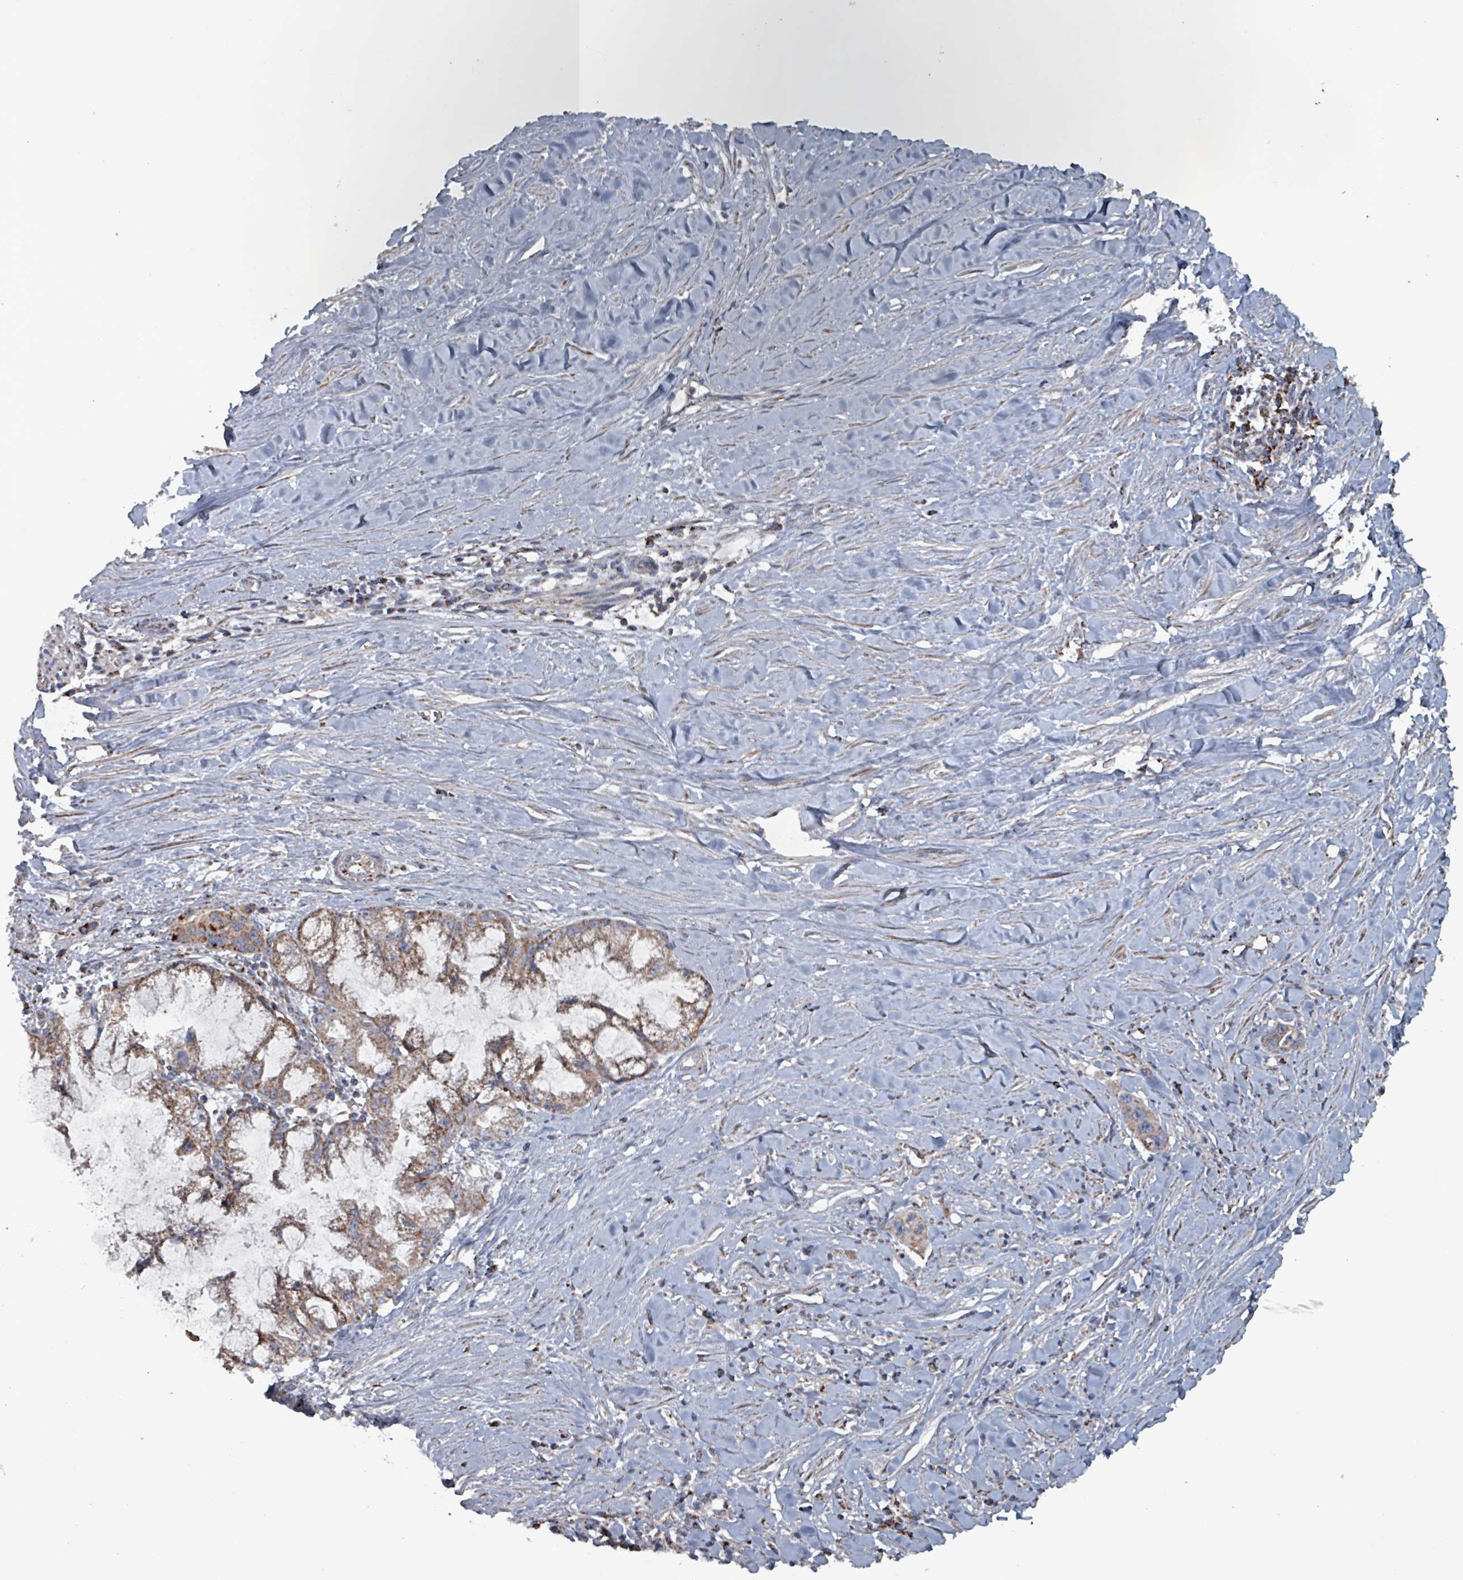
{"staining": {"intensity": "moderate", "quantity": ">75%", "location": "cytoplasmic/membranous"}, "tissue": "pancreatic cancer", "cell_type": "Tumor cells", "image_type": "cancer", "snomed": [{"axis": "morphology", "description": "Adenocarcinoma, NOS"}, {"axis": "topography", "description": "Pancreas"}], "caption": "Moderate cytoplasmic/membranous positivity for a protein is identified in approximately >75% of tumor cells of pancreatic cancer using immunohistochemistry (IHC).", "gene": "ABHD18", "patient": {"sex": "male", "age": 73}}